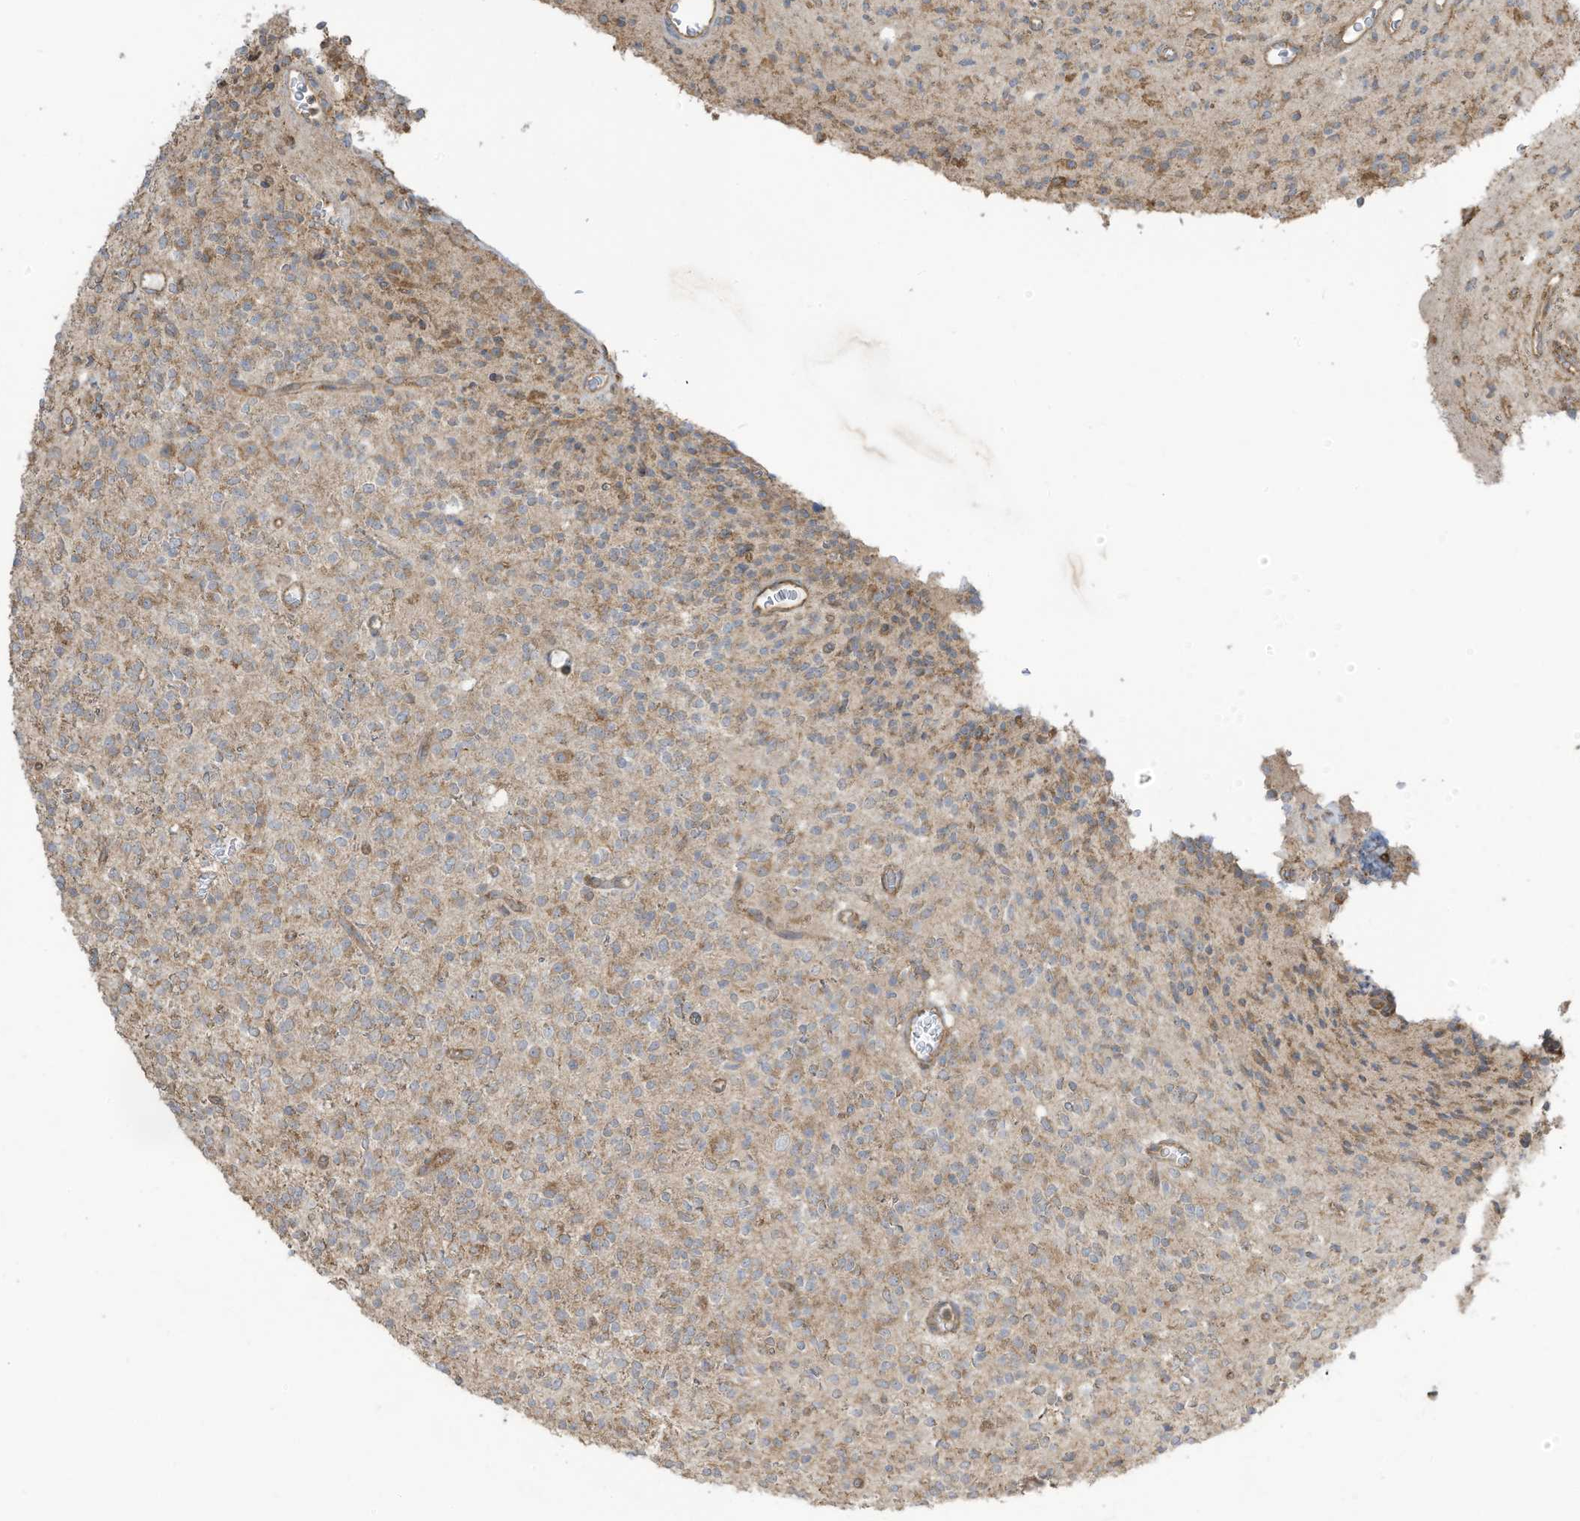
{"staining": {"intensity": "moderate", "quantity": "25%-75%", "location": "cytoplasmic/membranous"}, "tissue": "glioma", "cell_type": "Tumor cells", "image_type": "cancer", "snomed": [{"axis": "morphology", "description": "Glioma, malignant, High grade"}, {"axis": "topography", "description": "Brain"}], "caption": "Malignant high-grade glioma tissue reveals moderate cytoplasmic/membranous expression in approximately 25%-75% of tumor cells, visualized by immunohistochemistry.", "gene": "CGAS", "patient": {"sex": "male", "age": 34}}